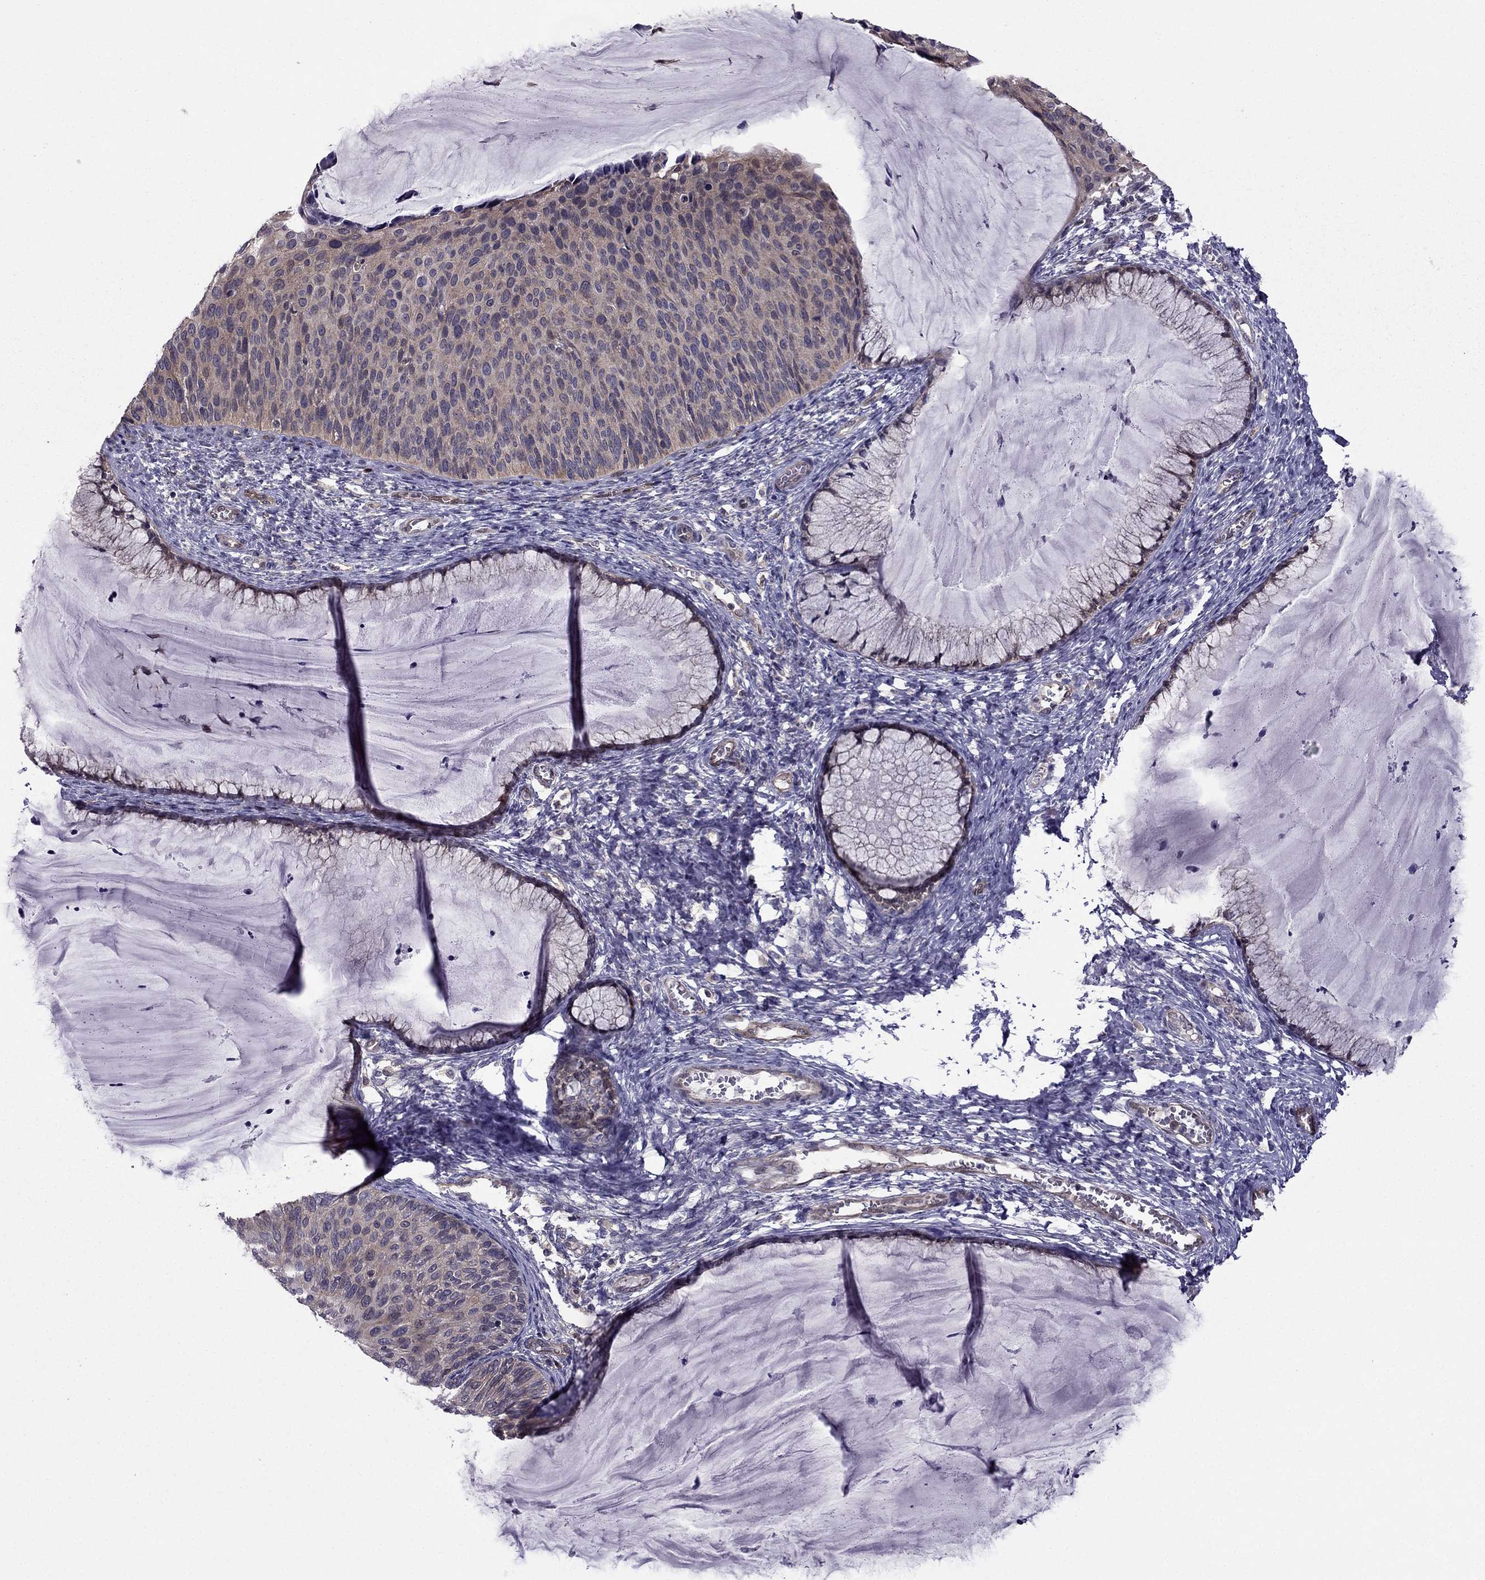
{"staining": {"intensity": "weak", "quantity": "25%-75%", "location": "cytoplasmic/membranous"}, "tissue": "cervical cancer", "cell_type": "Tumor cells", "image_type": "cancer", "snomed": [{"axis": "morphology", "description": "Squamous cell carcinoma, NOS"}, {"axis": "topography", "description": "Cervix"}], "caption": "The photomicrograph displays staining of cervical squamous cell carcinoma, revealing weak cytoplasmic/membranous protein expression (brown color) within tumor cells. (DAB (3,3'-diaminobenzidine) IHC with brightfield microscopy, high magnification).", "gene": "CDK5", "patient": {"sex": "female", "age": 36}}